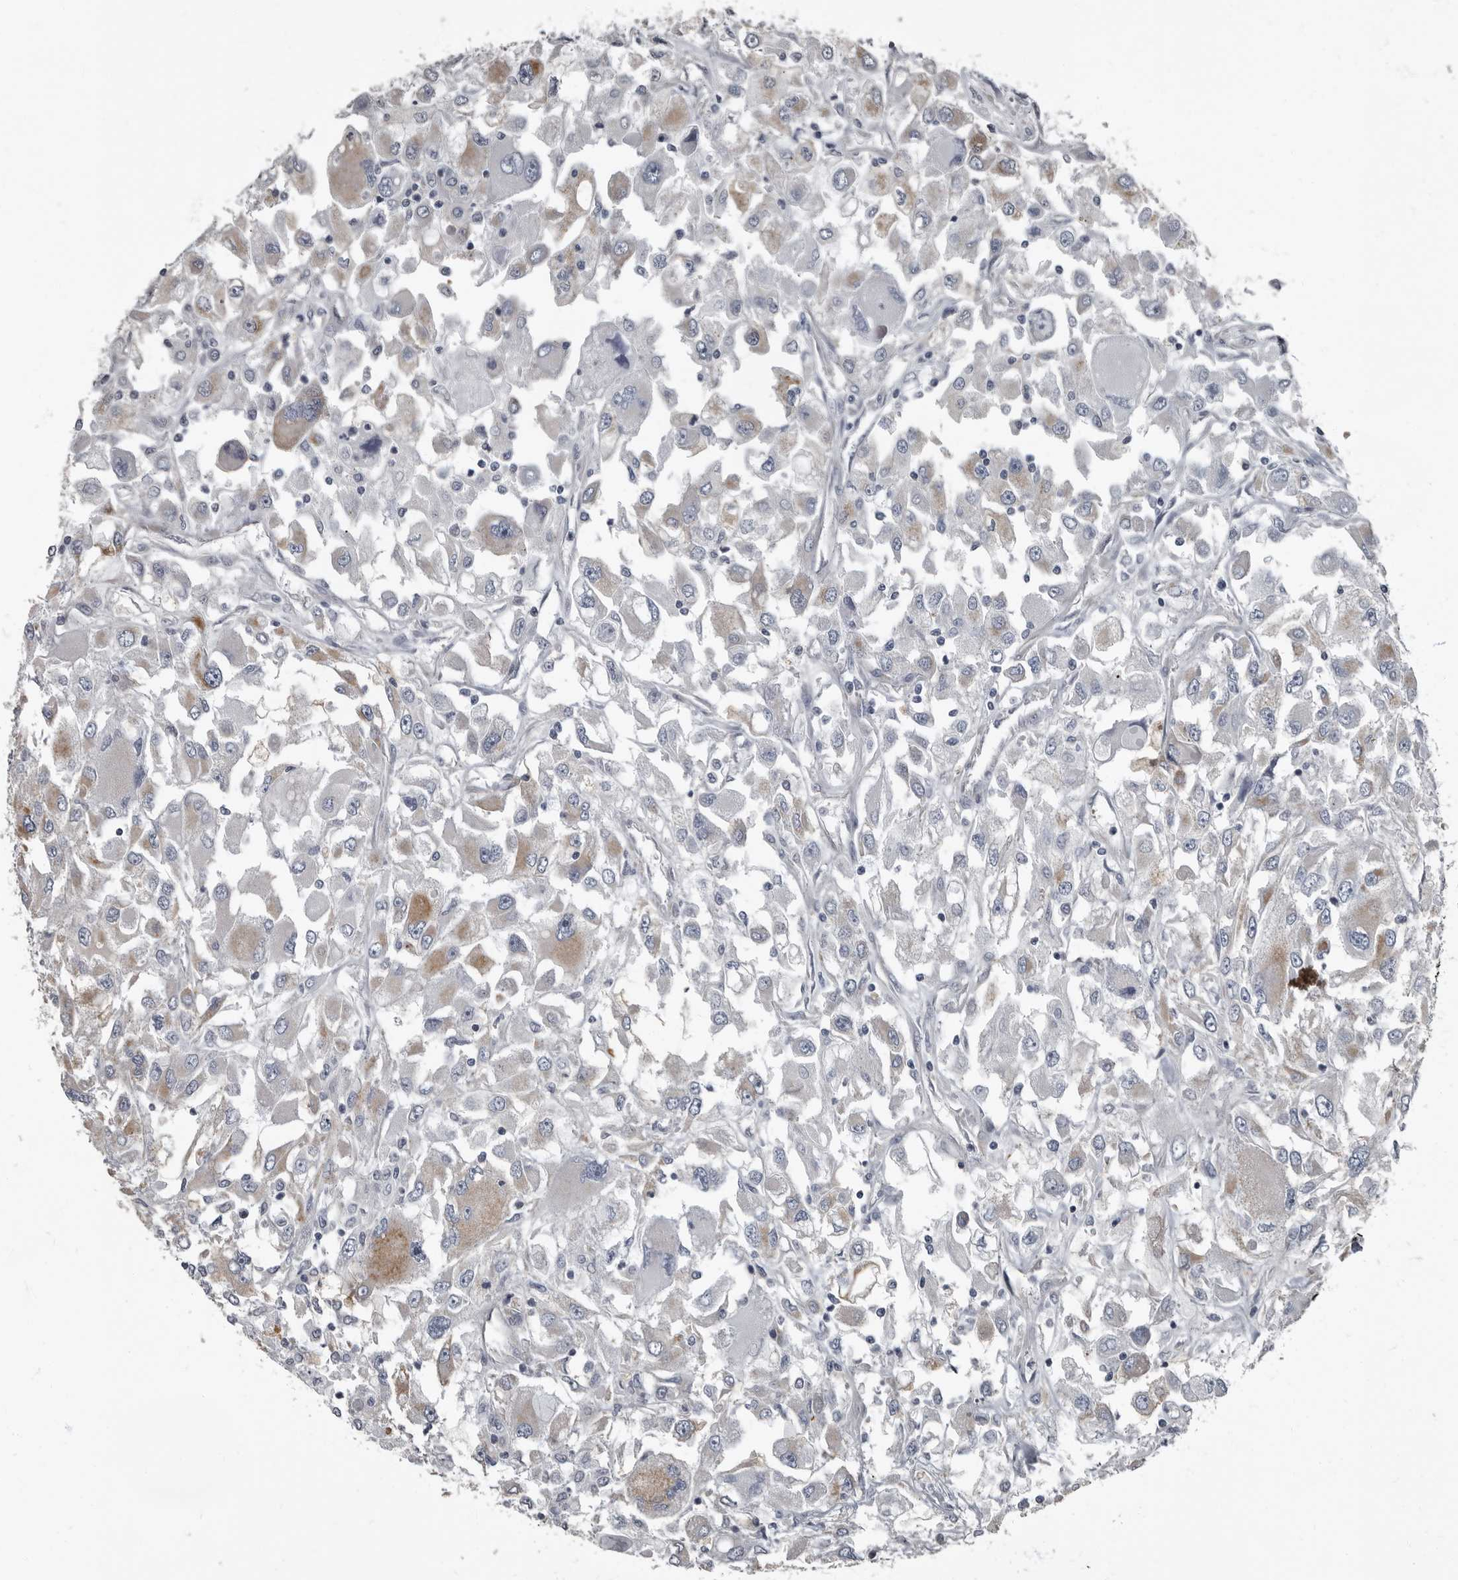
{"staining": {"intensity": "moderate", "quantity": "<25%", "location": "cytoplasmic/membranous"}, "tissue": "renal cancer", "cell_type": "Tumor cells", "image_type": "cancer", "snomed": [{"axis": "morphology", "description": "Adenocarcinoma, NOS"}, {"axis": "topography", "description": "Kidney"}], "caption": "Human adenocarcinoma (renal) stained for a protein (brown) reveals moderate cytoplasmic/membranous positive expression in approximately <25% of tumor cells.", "gene": "TPD52L1", "patient": {"sex": "female", "age": 52}}